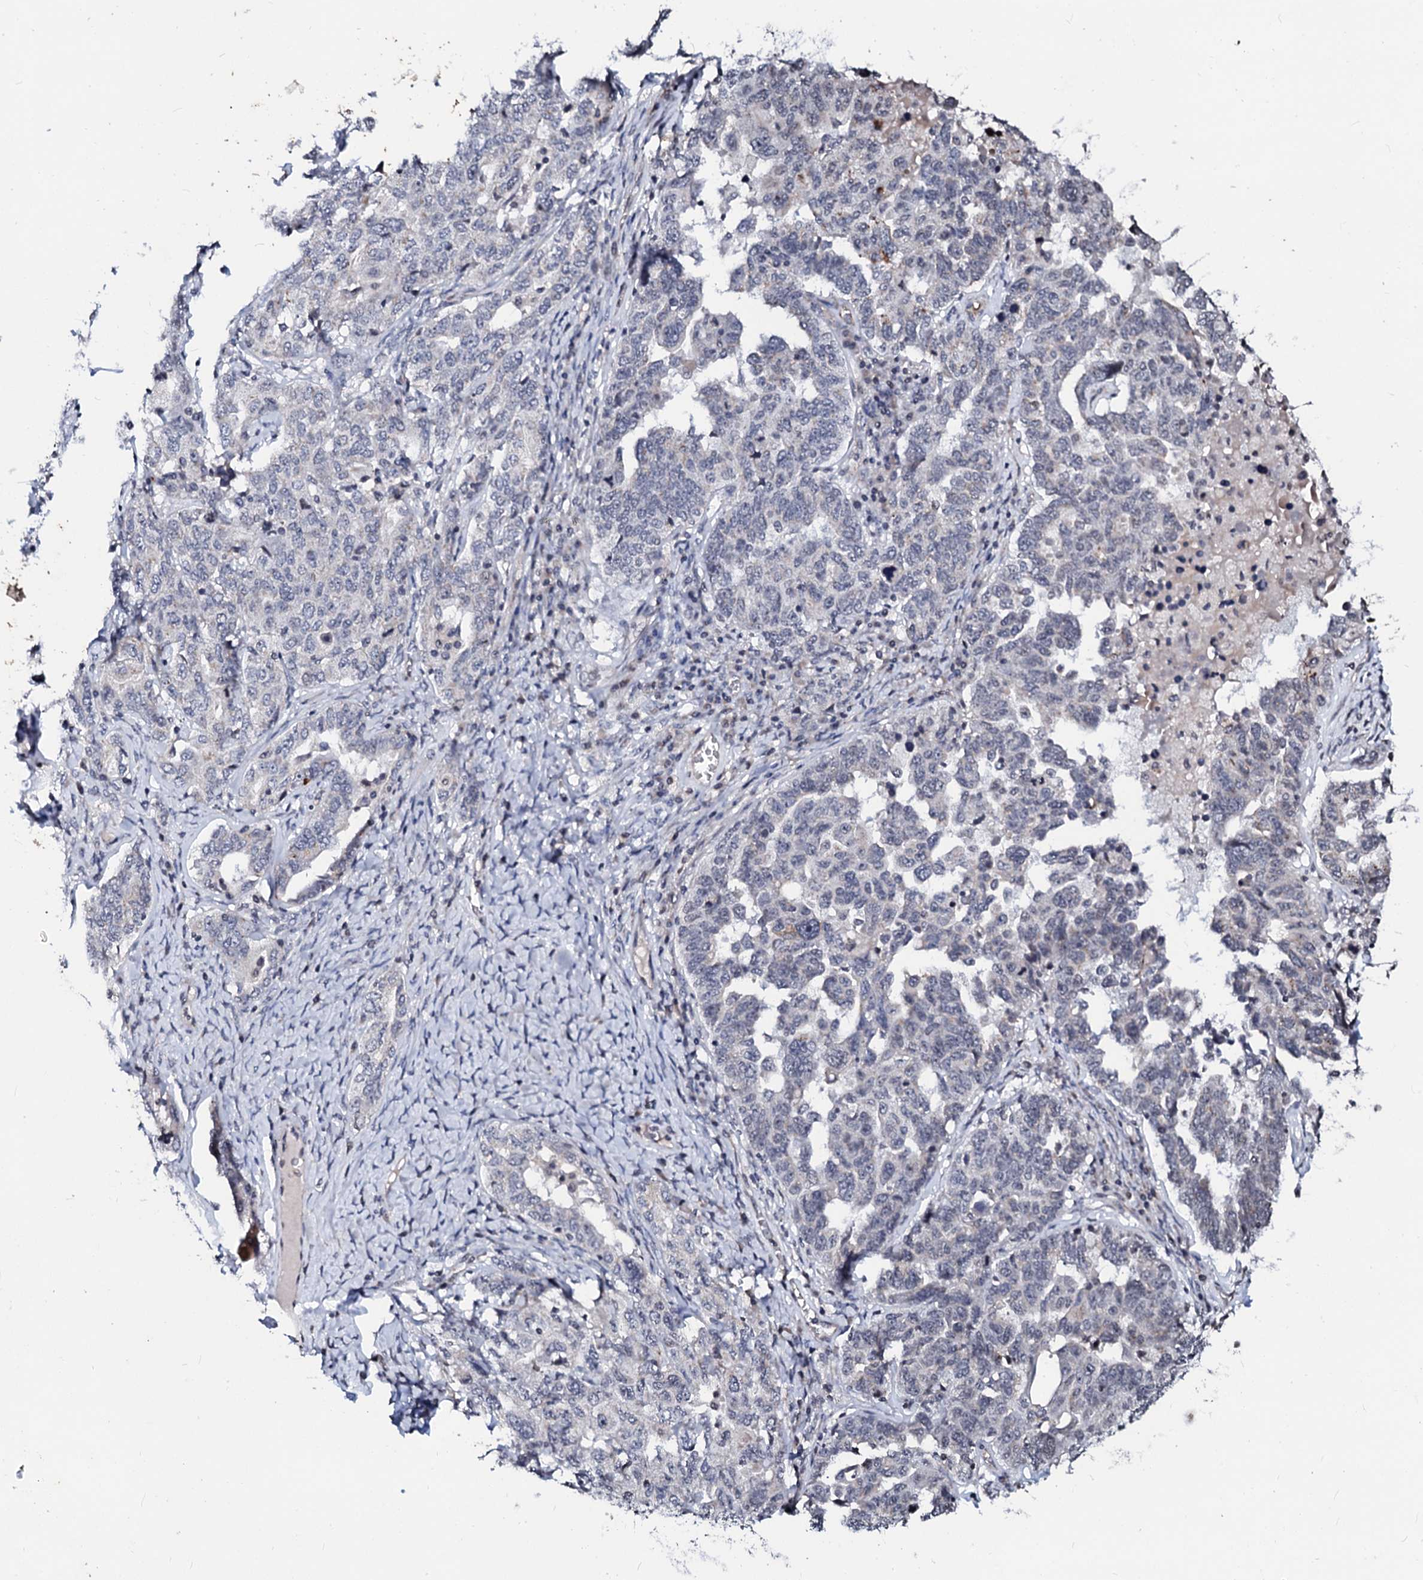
{"staining": {"intensity": "negative", "quantity": "none", "location": "none"}, "tissue": "ovarian cancer", "cell_type": "Tumor cells", "image_type": "cancer", "snomed": [{"axis": "morphology", "description": "Carcinoma, endometroid"}, {"axis": "topography", "description": "Ovary"}], "caption": "High power microscopy histopathology image of an immunohistochemistry histopathology image of endometroid carcinoma (ovarian), revealing no significant expression in tumor cells. (Stains: DAB immunohistochemistry with hematoxylin counter stain, Microscopy: brightfield microscopy at high magnification).", "gene": "LSM11", "patient": {"sex": "female", "age": 62}}